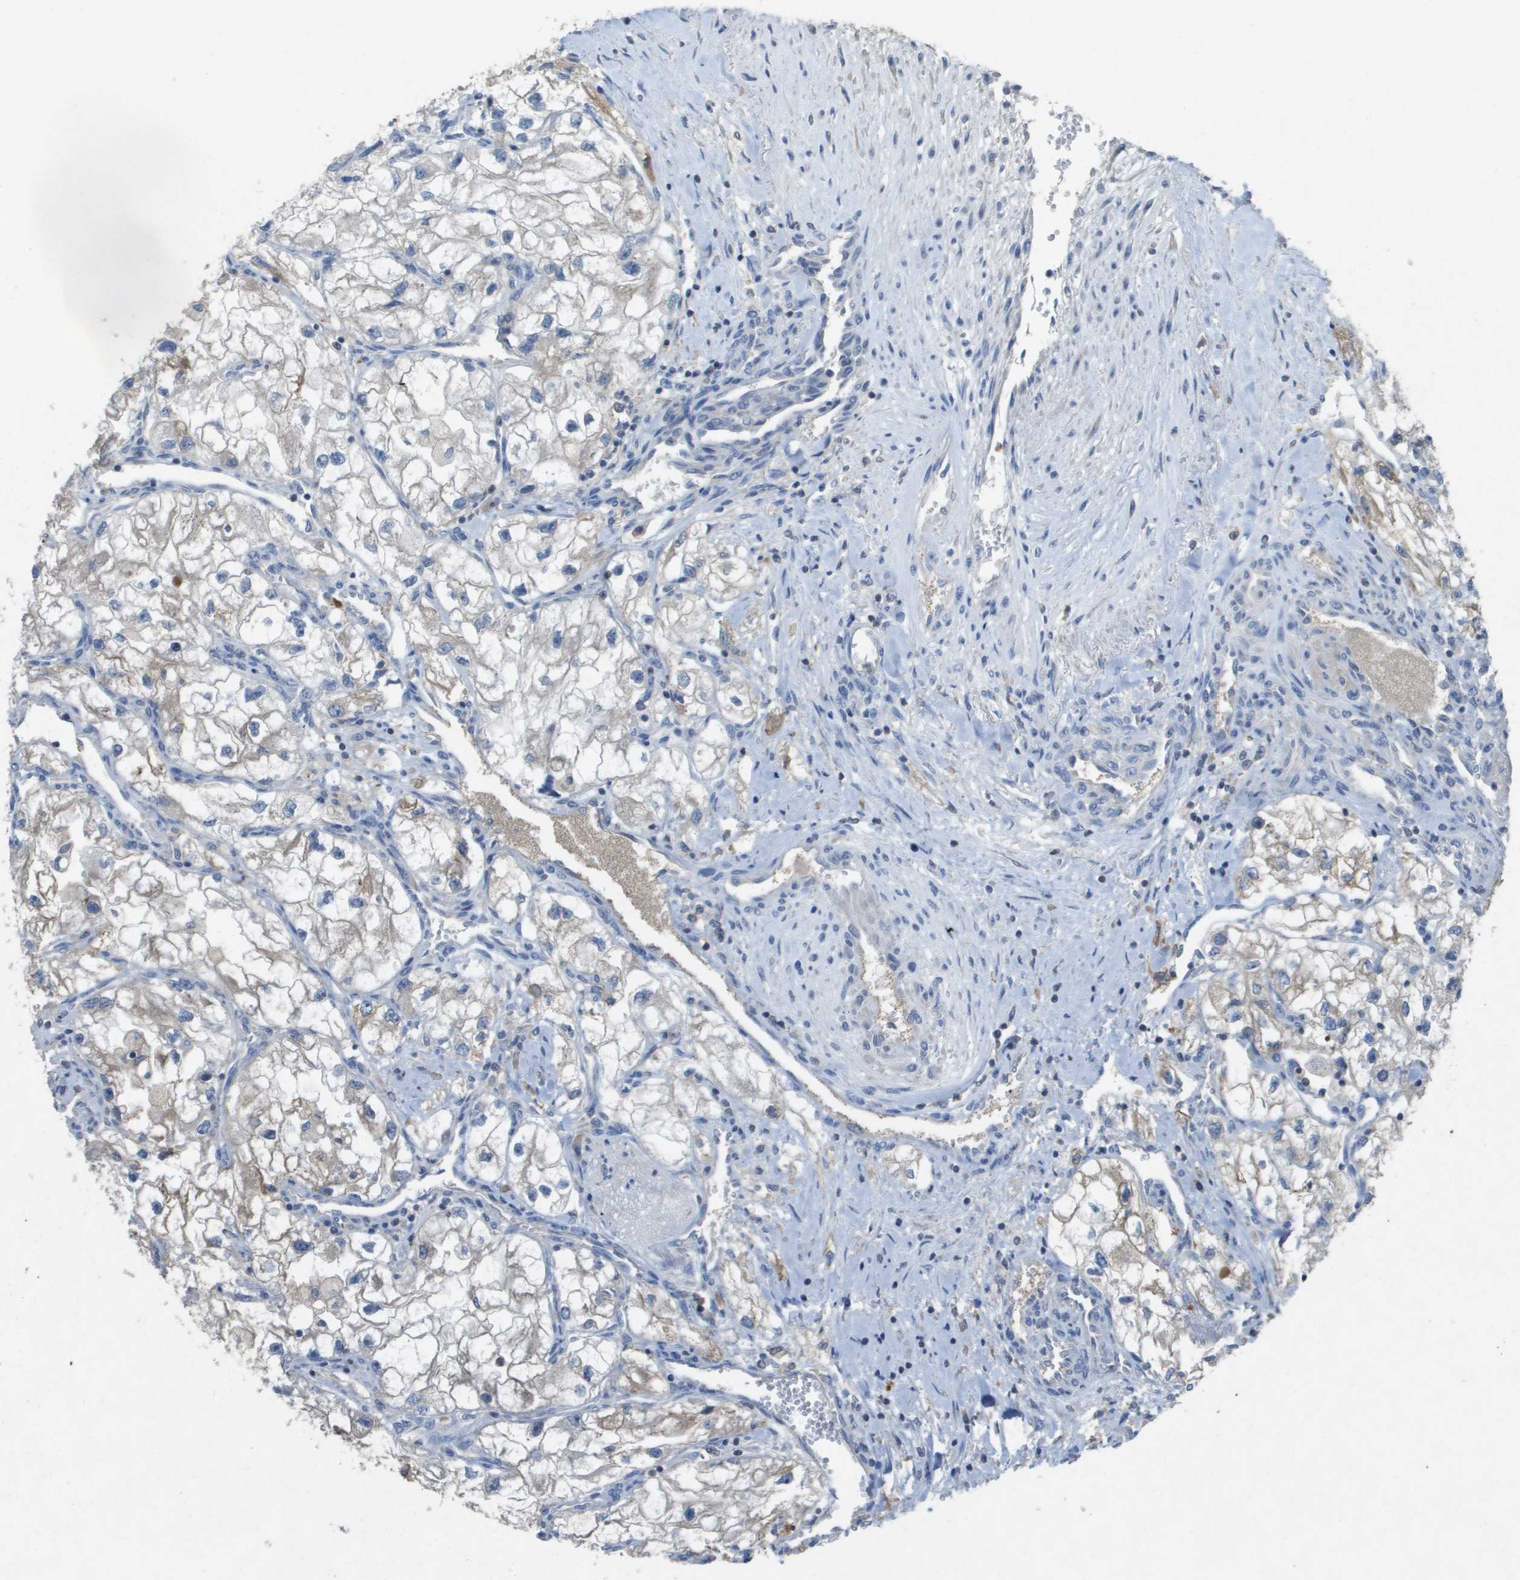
{"staining": {"intensity": "weak", "quantity": "<25%", "location": "cytoplasmic/membranous"}, "tissue": "renal cancer", "cell_type": "Tumor cells", "image_type": "cancer", "snomed": [{"axis": "morphology", "description": "Adenocarcinoma, NOS"}, {"axis": "topography", "description": "Kidney"}], "caption": "This photomicrograph is of renal cancer stained with immunohistochemistry to label a protein in brown with the nuclei are counter-stained blue. There is no staining in tumor cells. (Brightfield microscopy of DAB (3,3'-diaminobenzidine) immunohistochemistry at high magnification).", "gene": "CLCA4", "patient": {"sex": "female", "age": 70}}